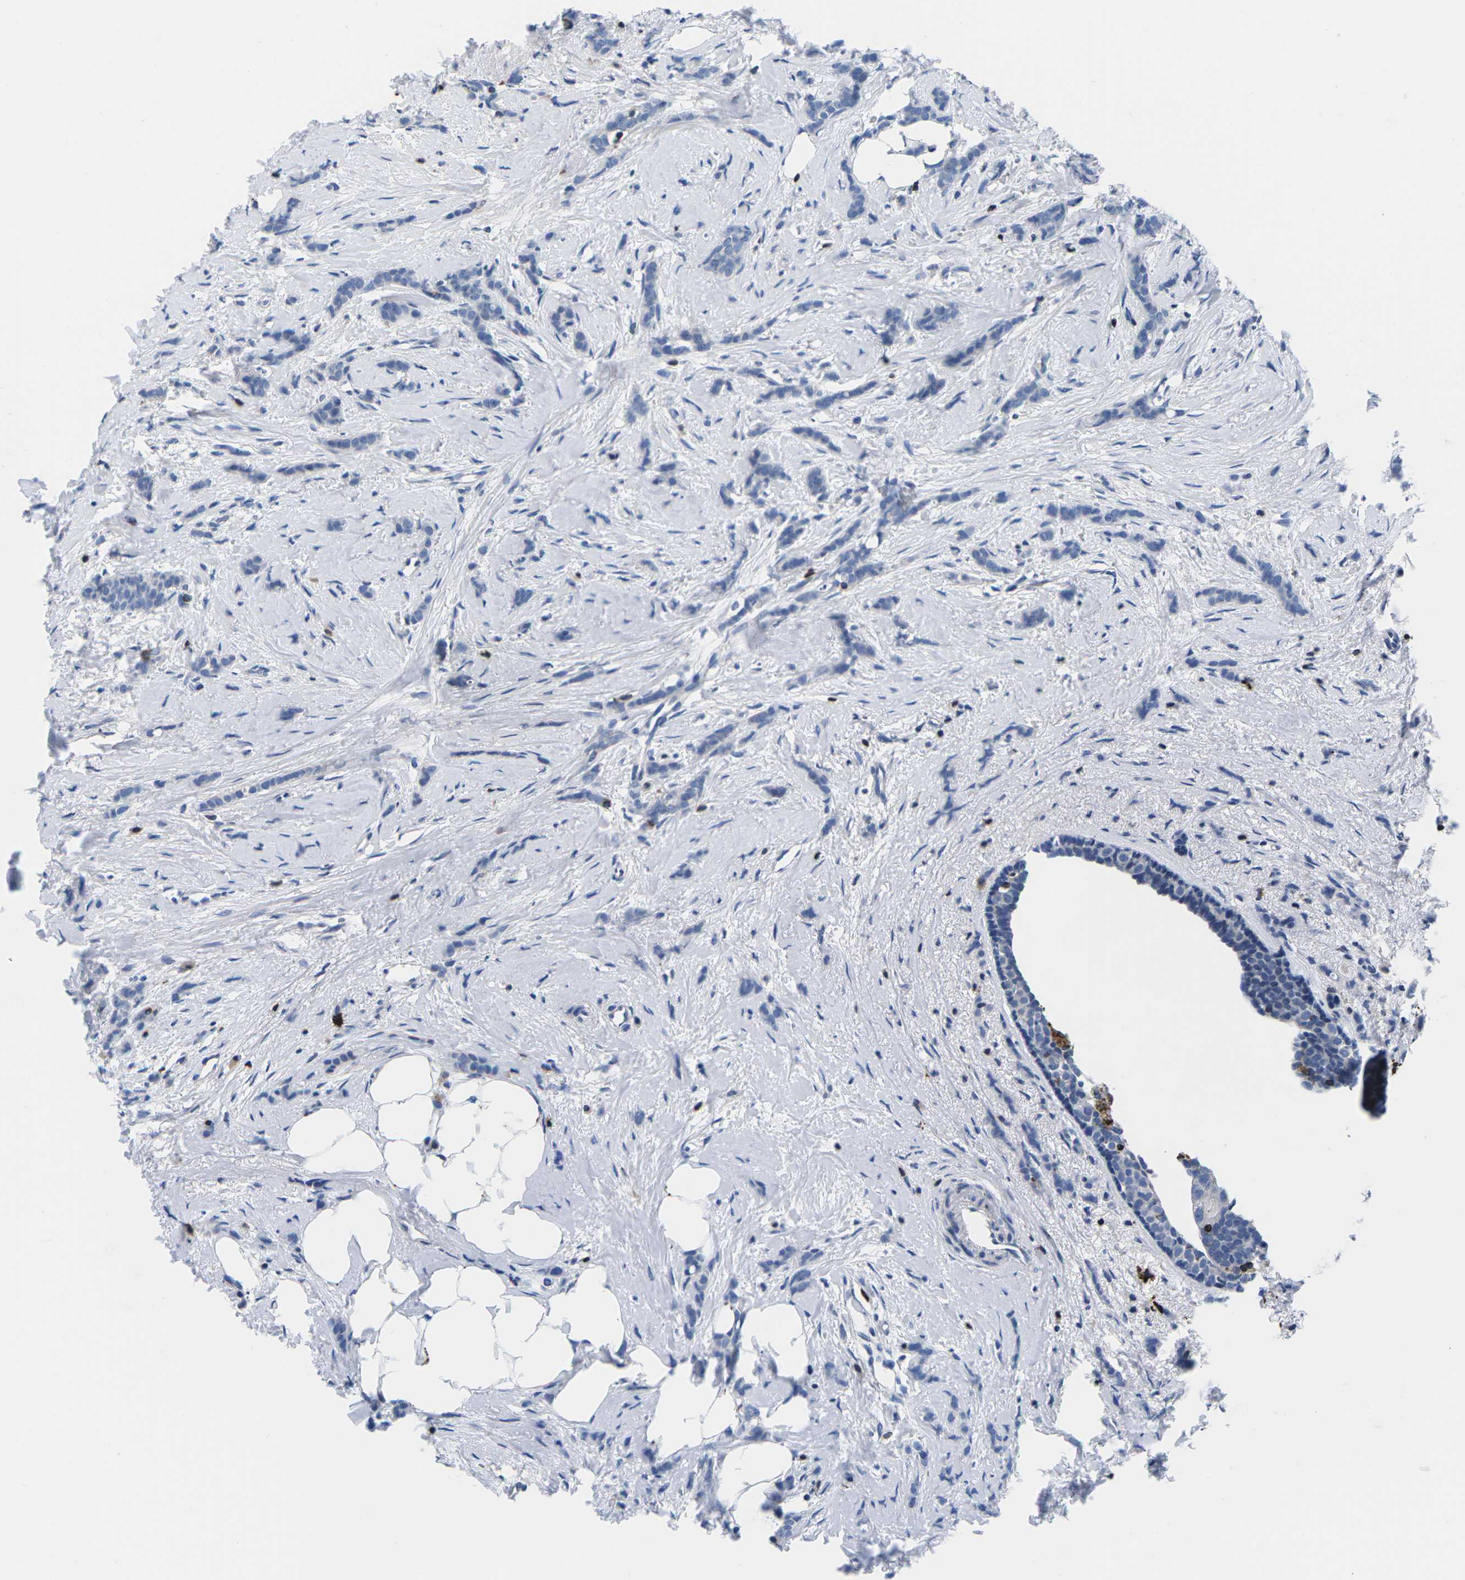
{"staining": {"intensity": "negative", "quantity": "none", "location": "none"}, "tissue": "breast cancer", "cell_type": "Tumor cells", "image_type": "cancer", "snomed": [{"axis": "morphology", "description": "Lobular carcinoma, in situ"}, {"axis": "morphology", "description": "Lobular carcinoma"}, {"axis": "topography", "description": "Breast"}], "caption": "Immunohistochemistry (IHC) of breast cancer exhibits no positivity in tumor cells.", "gene": "CTSW", "patient": {"sex": "female", "age": 41}}